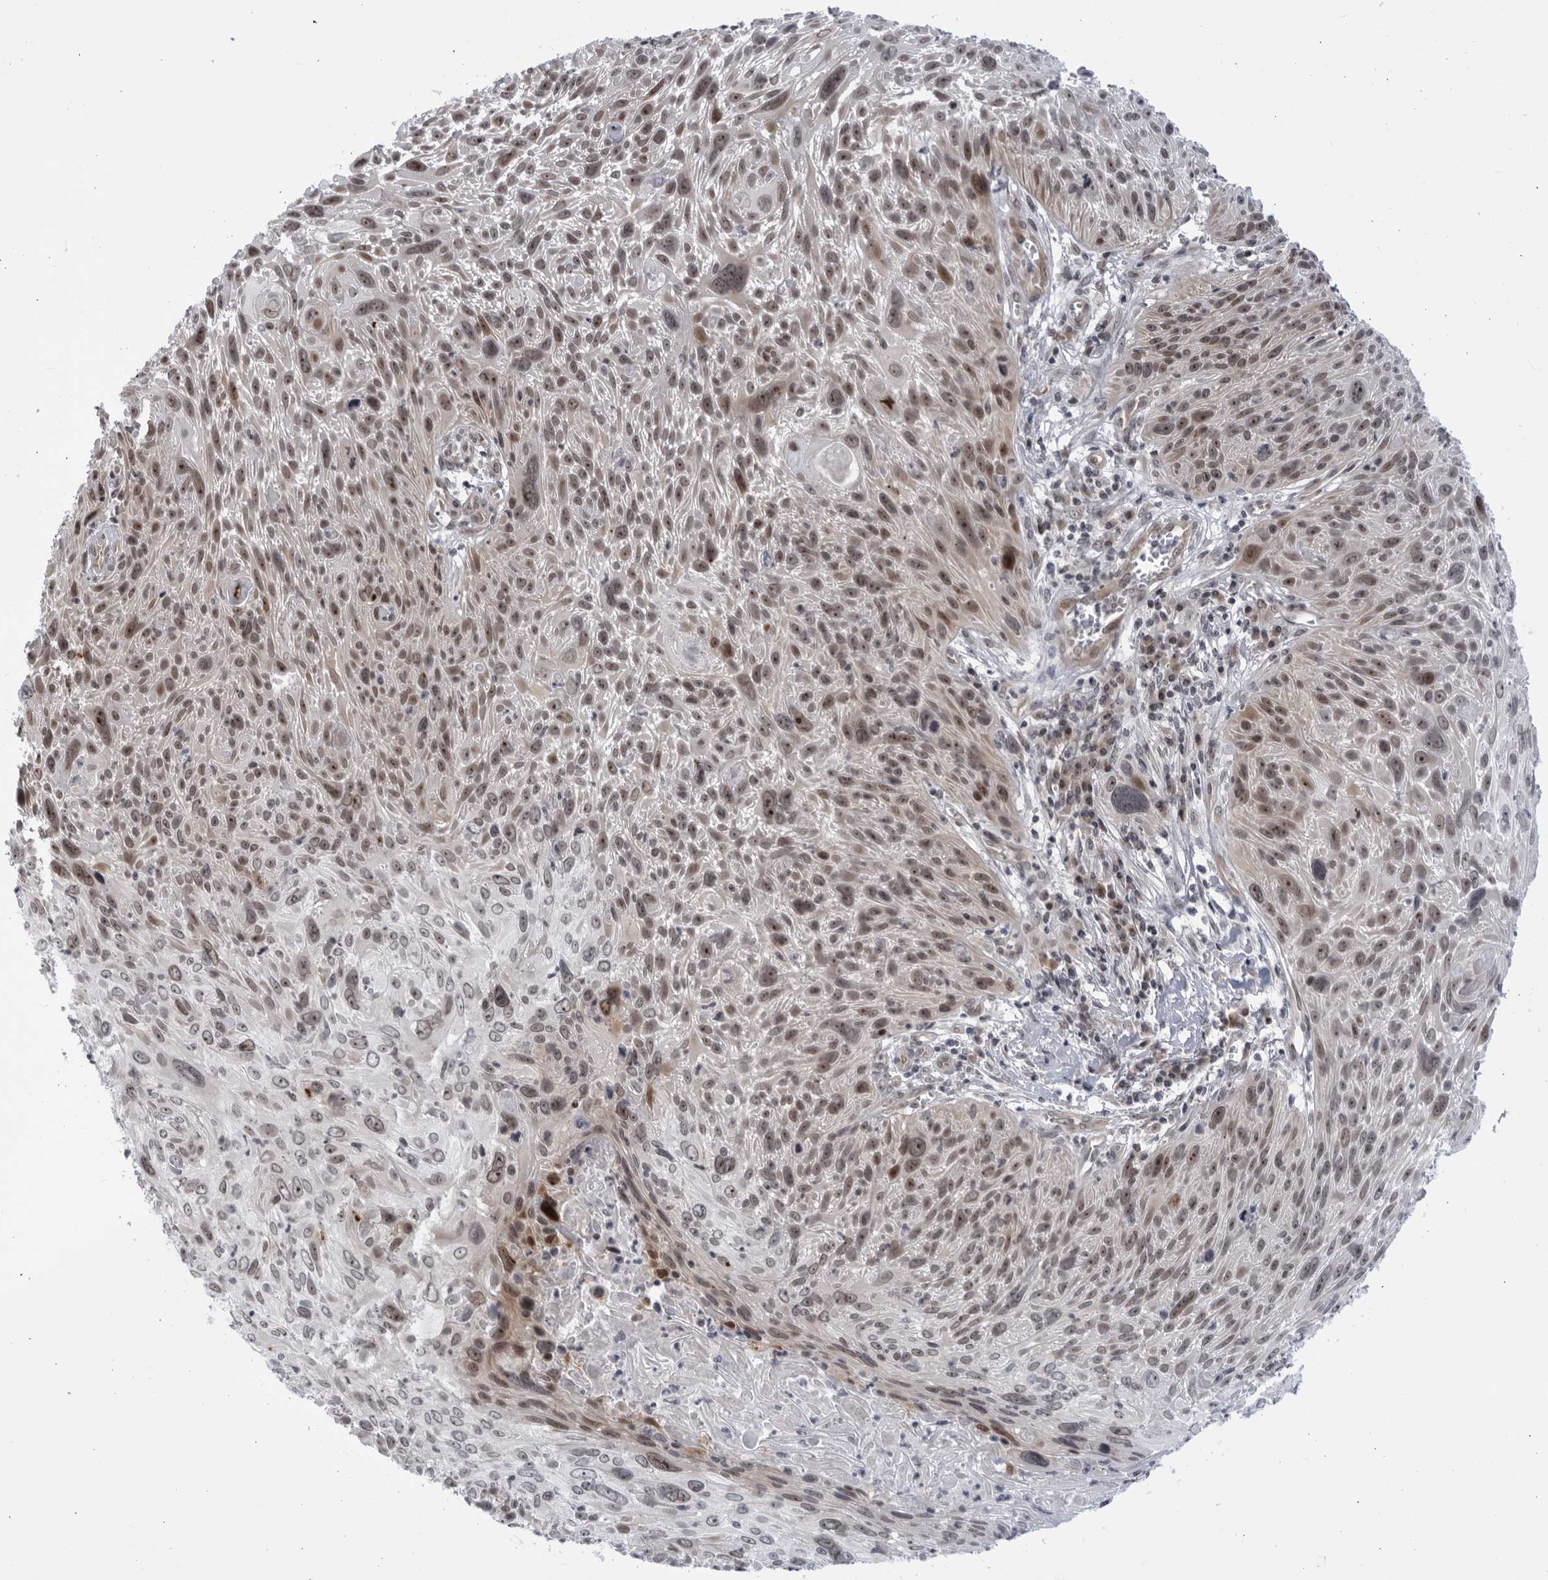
{"staining": {"intensity": "moderate", "quantity": "25%-75%", "location": "nuclear"}, "tissue": "cervical cancer", "cell_type": "Tumor cells", "image_type": "cancer", "snomed": [{"axis": "morphology", "description": "Squamous cell carcinoma, NOS"}, {"axis": "topography", "description": "Cervix"}], "caption": "Immunohistochemical staining of cervical squamous cell carcinoma exhibits medium levels of moderate nuclear protein staining in approximately 25%-75% of tumor cells.", "gene": "ITGB3BP", "patient": {"sex": "female", "age": 51}}